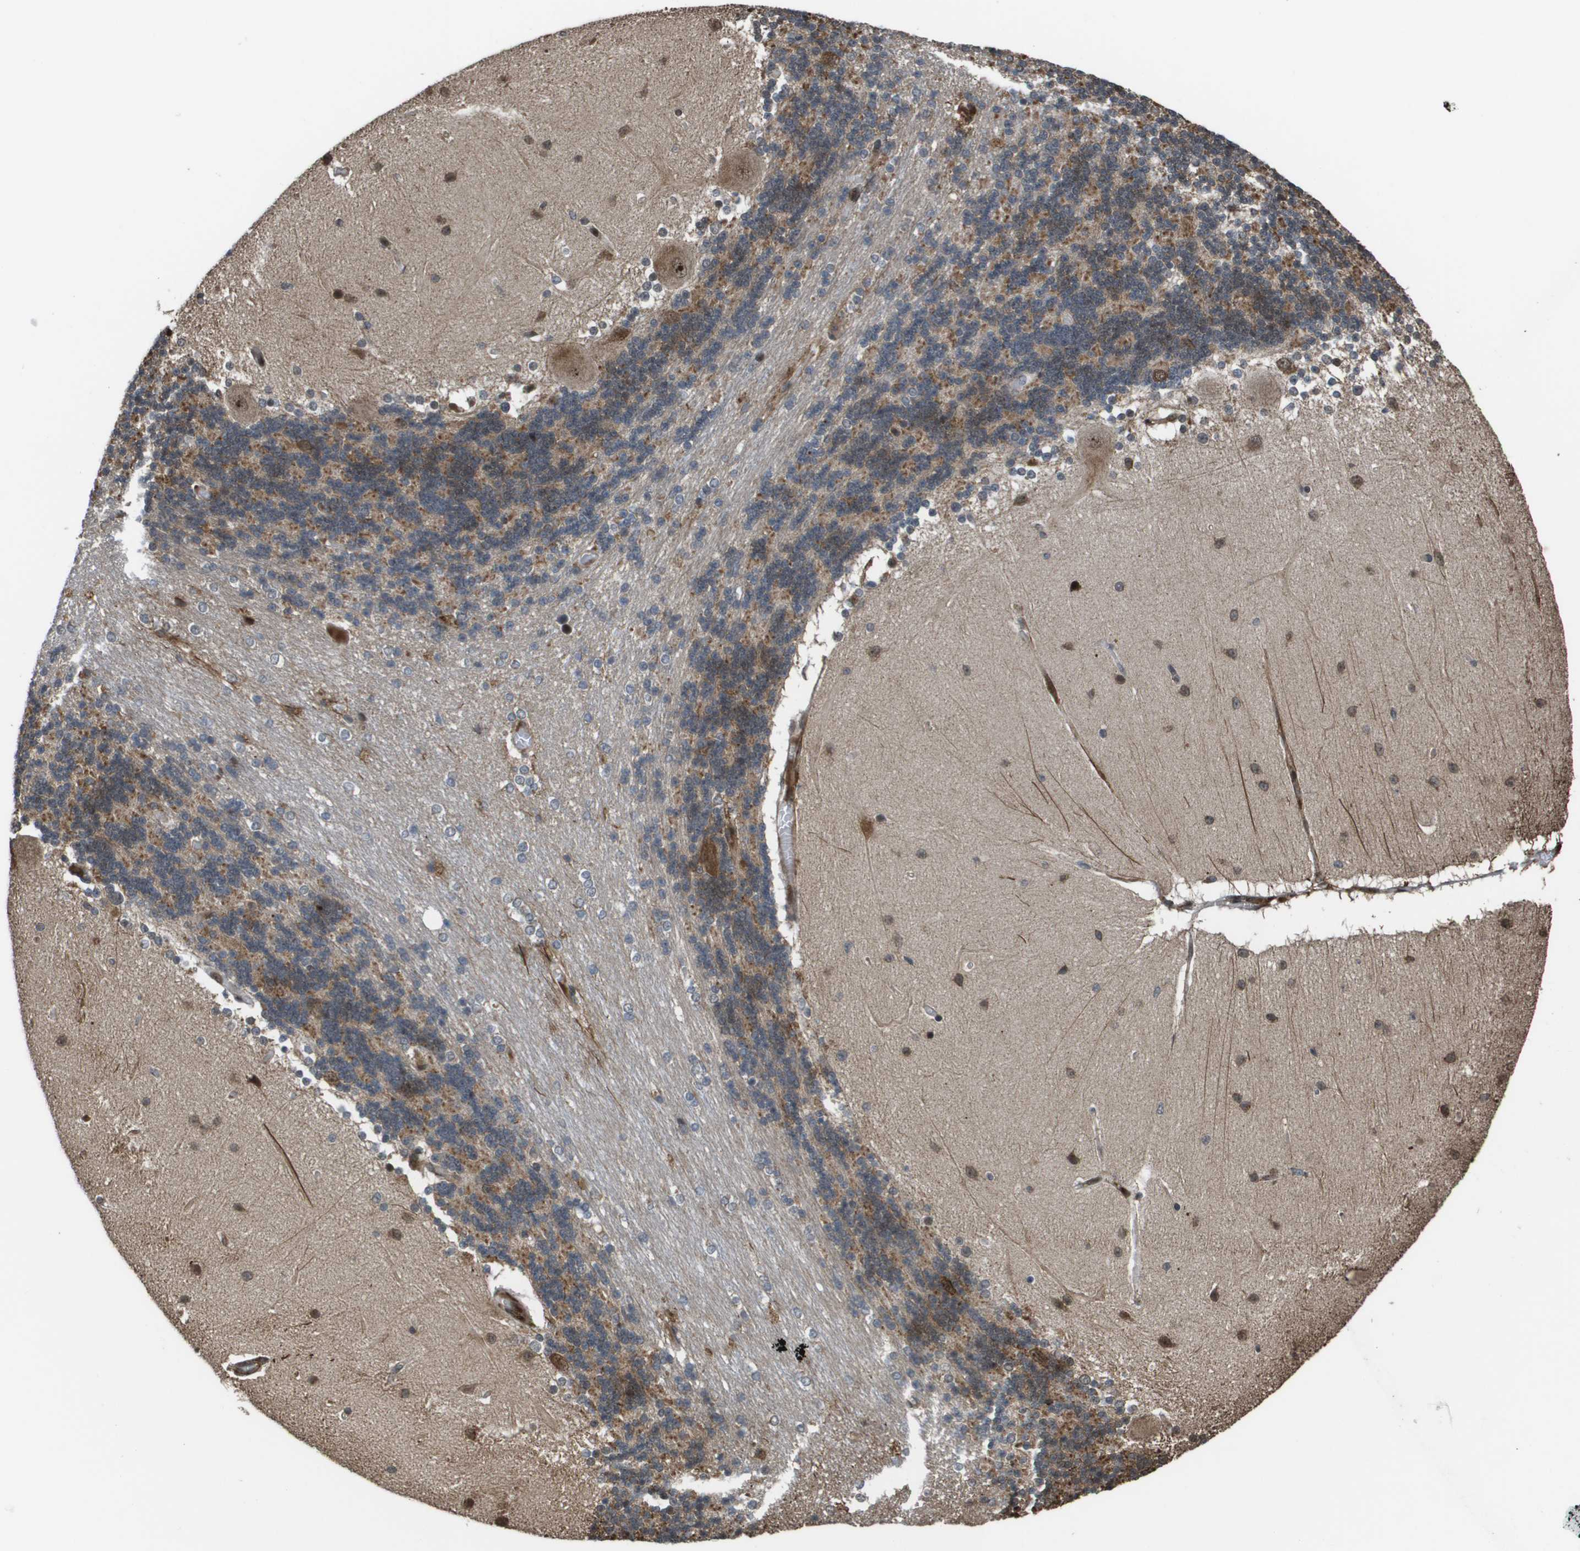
{"staining": {"intensity": "moderate", "quantity": "25%-75%", "location": "cytoplasmic/membranous"}, "tissue": "cerebellum", "cell_type": "Cells in granular layer", "image_type": "normal", "snomed": [{"axis": "morphology", "description": "Normal tissue, NOS"}, {"axis": "topography", "description": "Cerebellum"}], "caption": "A brown stain highlights moderate cytoplasmic/membranous expression of a protein in cells in granular layer of unremarkable human cerebellum. Immunohistochemistry (ihc) stains the protein of interest in brown and the nuclei are stained blue.", "gene": "AXIN2", "patient": {"sex": "female", "age": 54}}